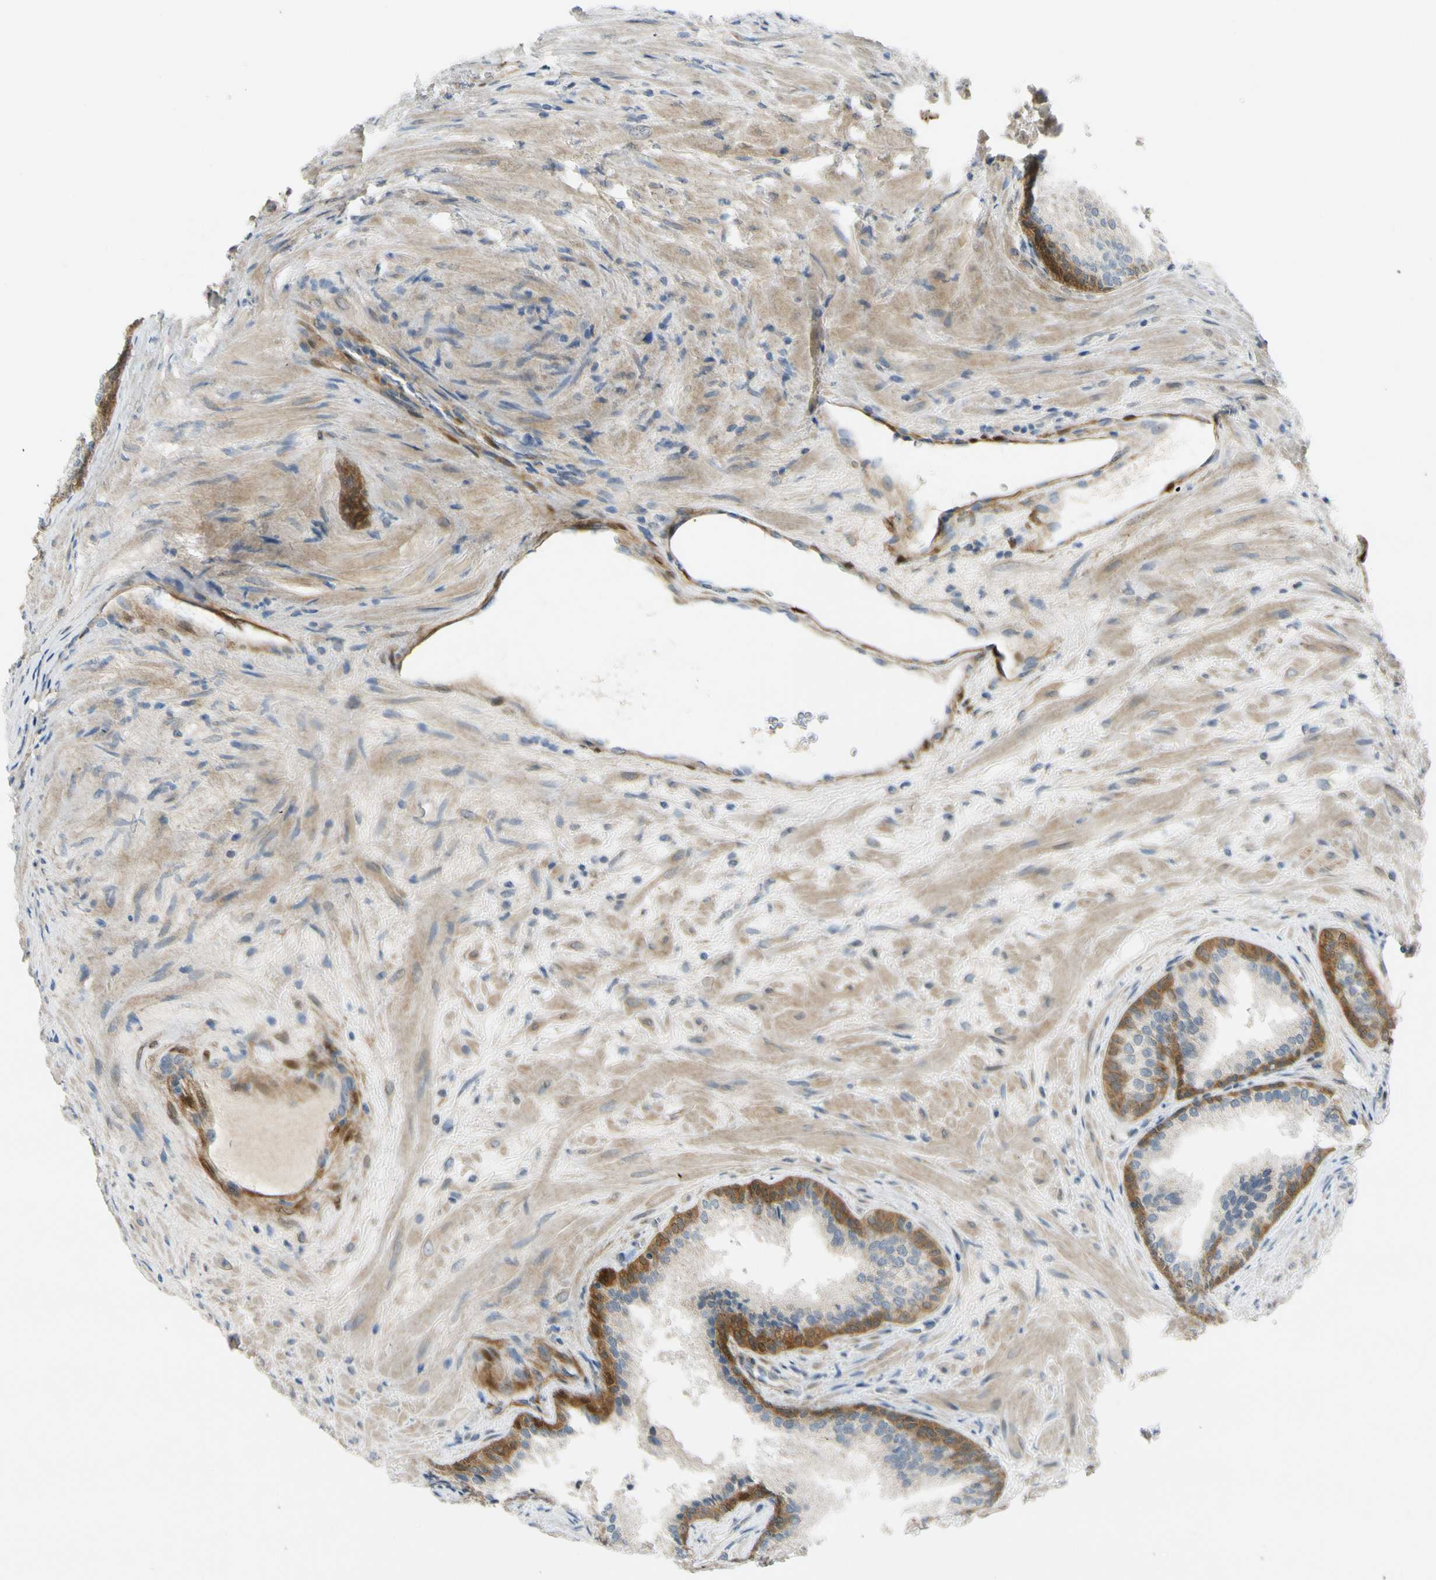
{"staining": {"intensity": "moderate", "quantity": "<25%", "location": "cytoplasmic/membranous"}, "tissue": "prostate", "cell_type": "Glandular cells", "image_type": "normal", "snomed": [{"axis": "morphology", "description": "Normal tissue, NOS"}, {"axis": "topography", "description": "Prostate"}], "caption": "Prostate stained with immunohistochemistry (IHC) demonstrates moderate cytoplasmic/membranous expression in about <25% of glandular cells. The protein is shown in brown color, while the nuclei are stained blue.", "gene": "FHL2", "patient": {"sex": "male", "age": 76}}